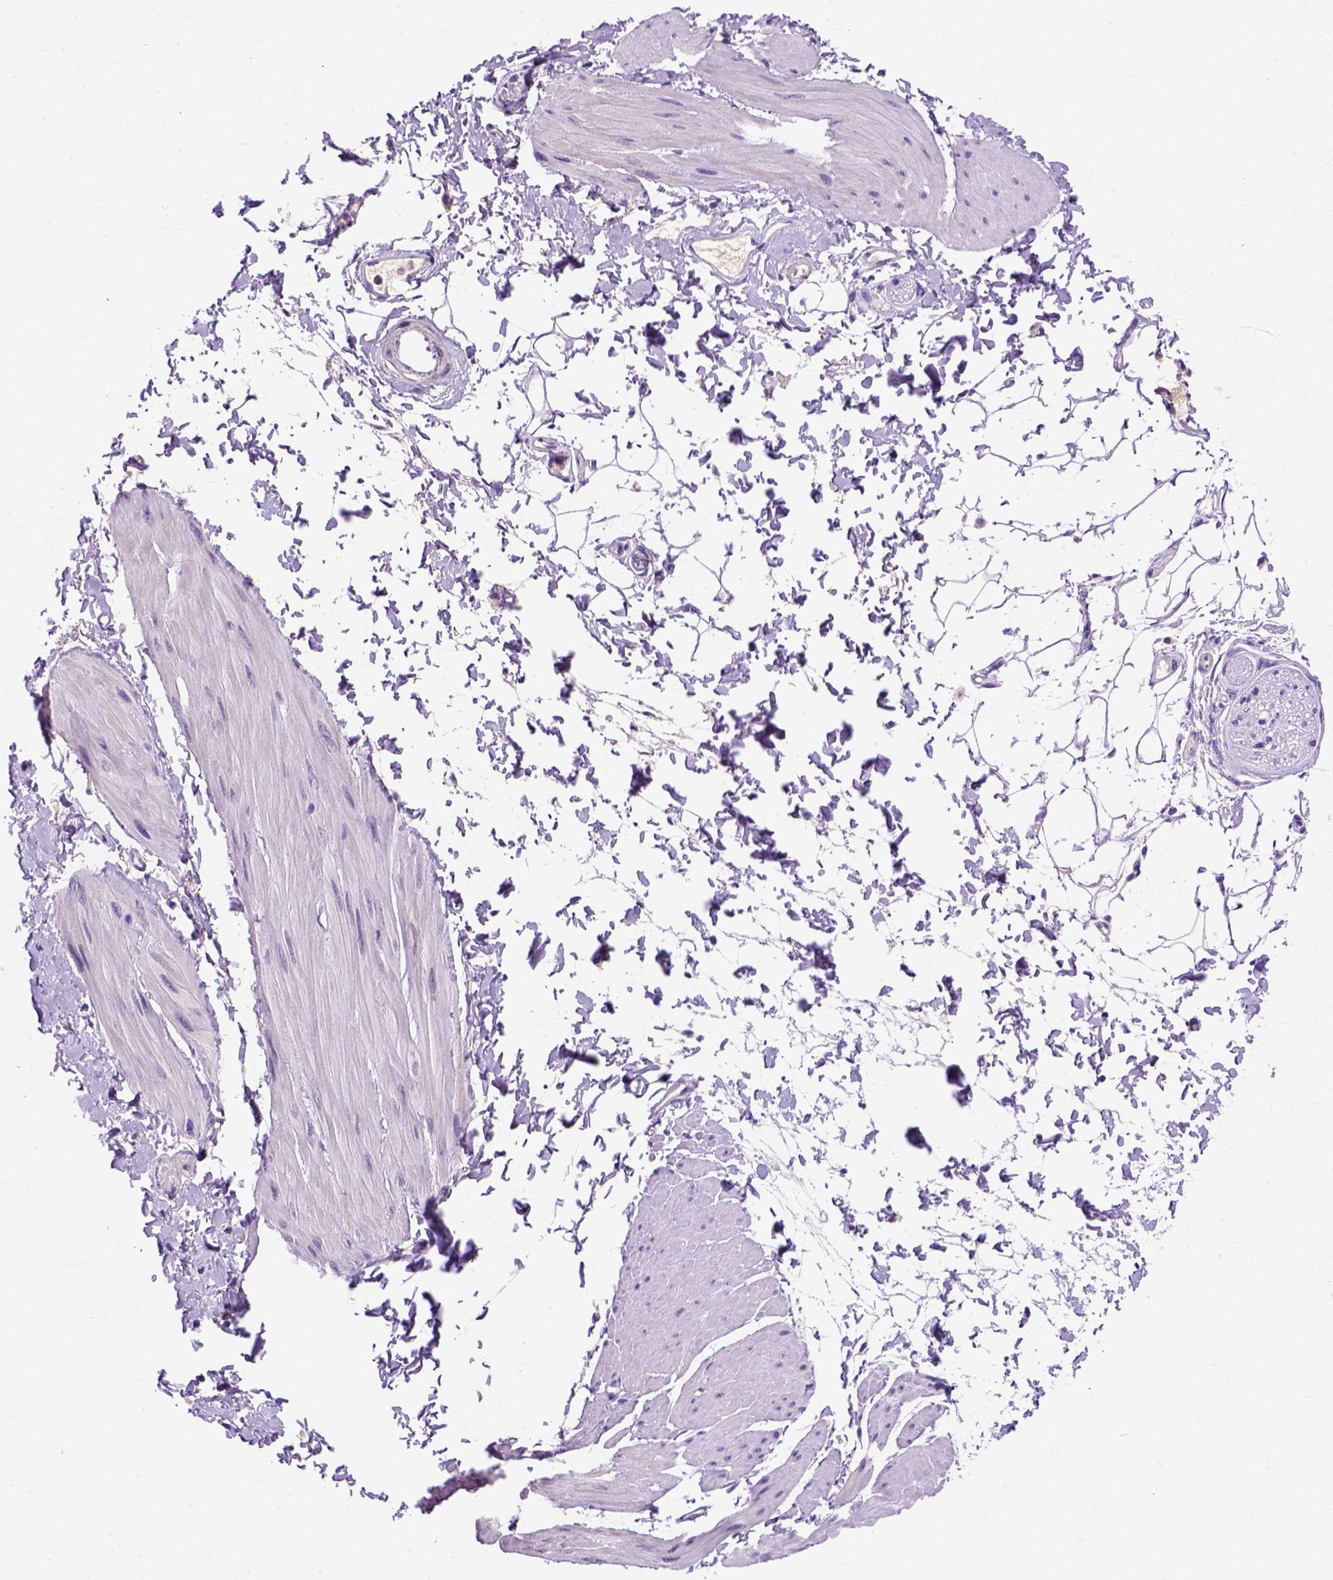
{"staining": {"intensity": "negative", "quantity": "none", "location": "none"}, "tissue": "adipose tissue", "cell_type": "Adipocytes", "image_type": "normal", "snomed": [{"axis": "morphology", "description": "Normal tissue, NOS"}, {"axis": "topography", "description": "Smooth muscle"}, {"axis": "topography", "description": "Peripheral nerve tissue"}], "caption": "This is an IHC micrograph of benign human adipose tissue. There is no staining in adipocytes.", "gene": "FAM81B", "patient": {"sex": "male", "age": 58}}